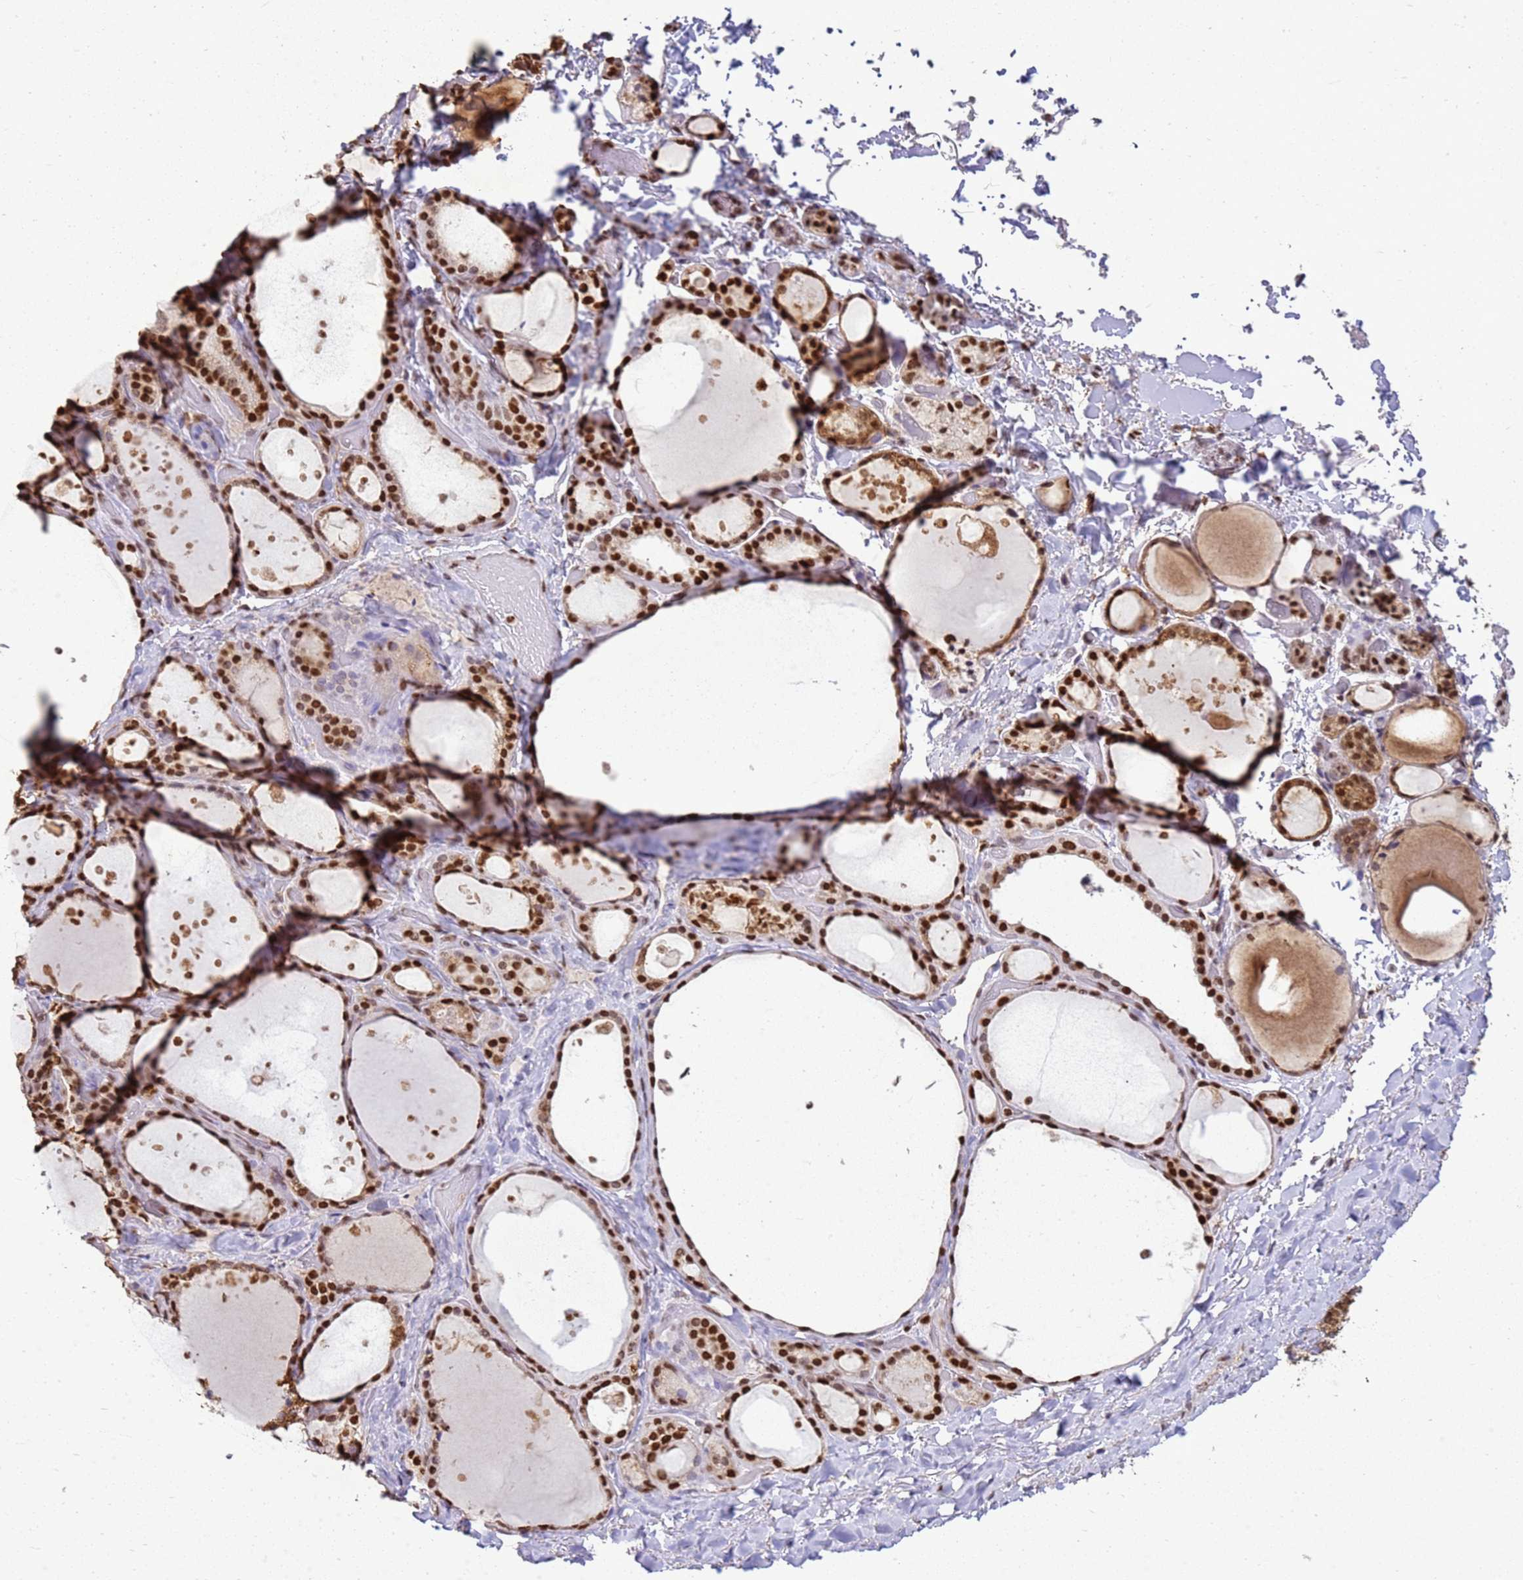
{"staining": {"intensity": "strong", "quantity": ">75%", "location": "cytoplasmic/membranous,nuclear"}, "tissue": "thyroid gland", "cell_type": "Glandular cells", "image_type": "normal", "snomed": [{"axis": "morphology", "description": "Normal tissue, NOS"}, {"axis": "topography", "description": "Thyroid gland"}], "caption": "The micrograph displays a brown stain indicating the presence of a protein in the cytoplasmic/membranous,nuclear of glandular cells in thyroid gland.", "gene": "APEX1", "patient": {"sex": "female", "age": 44}}